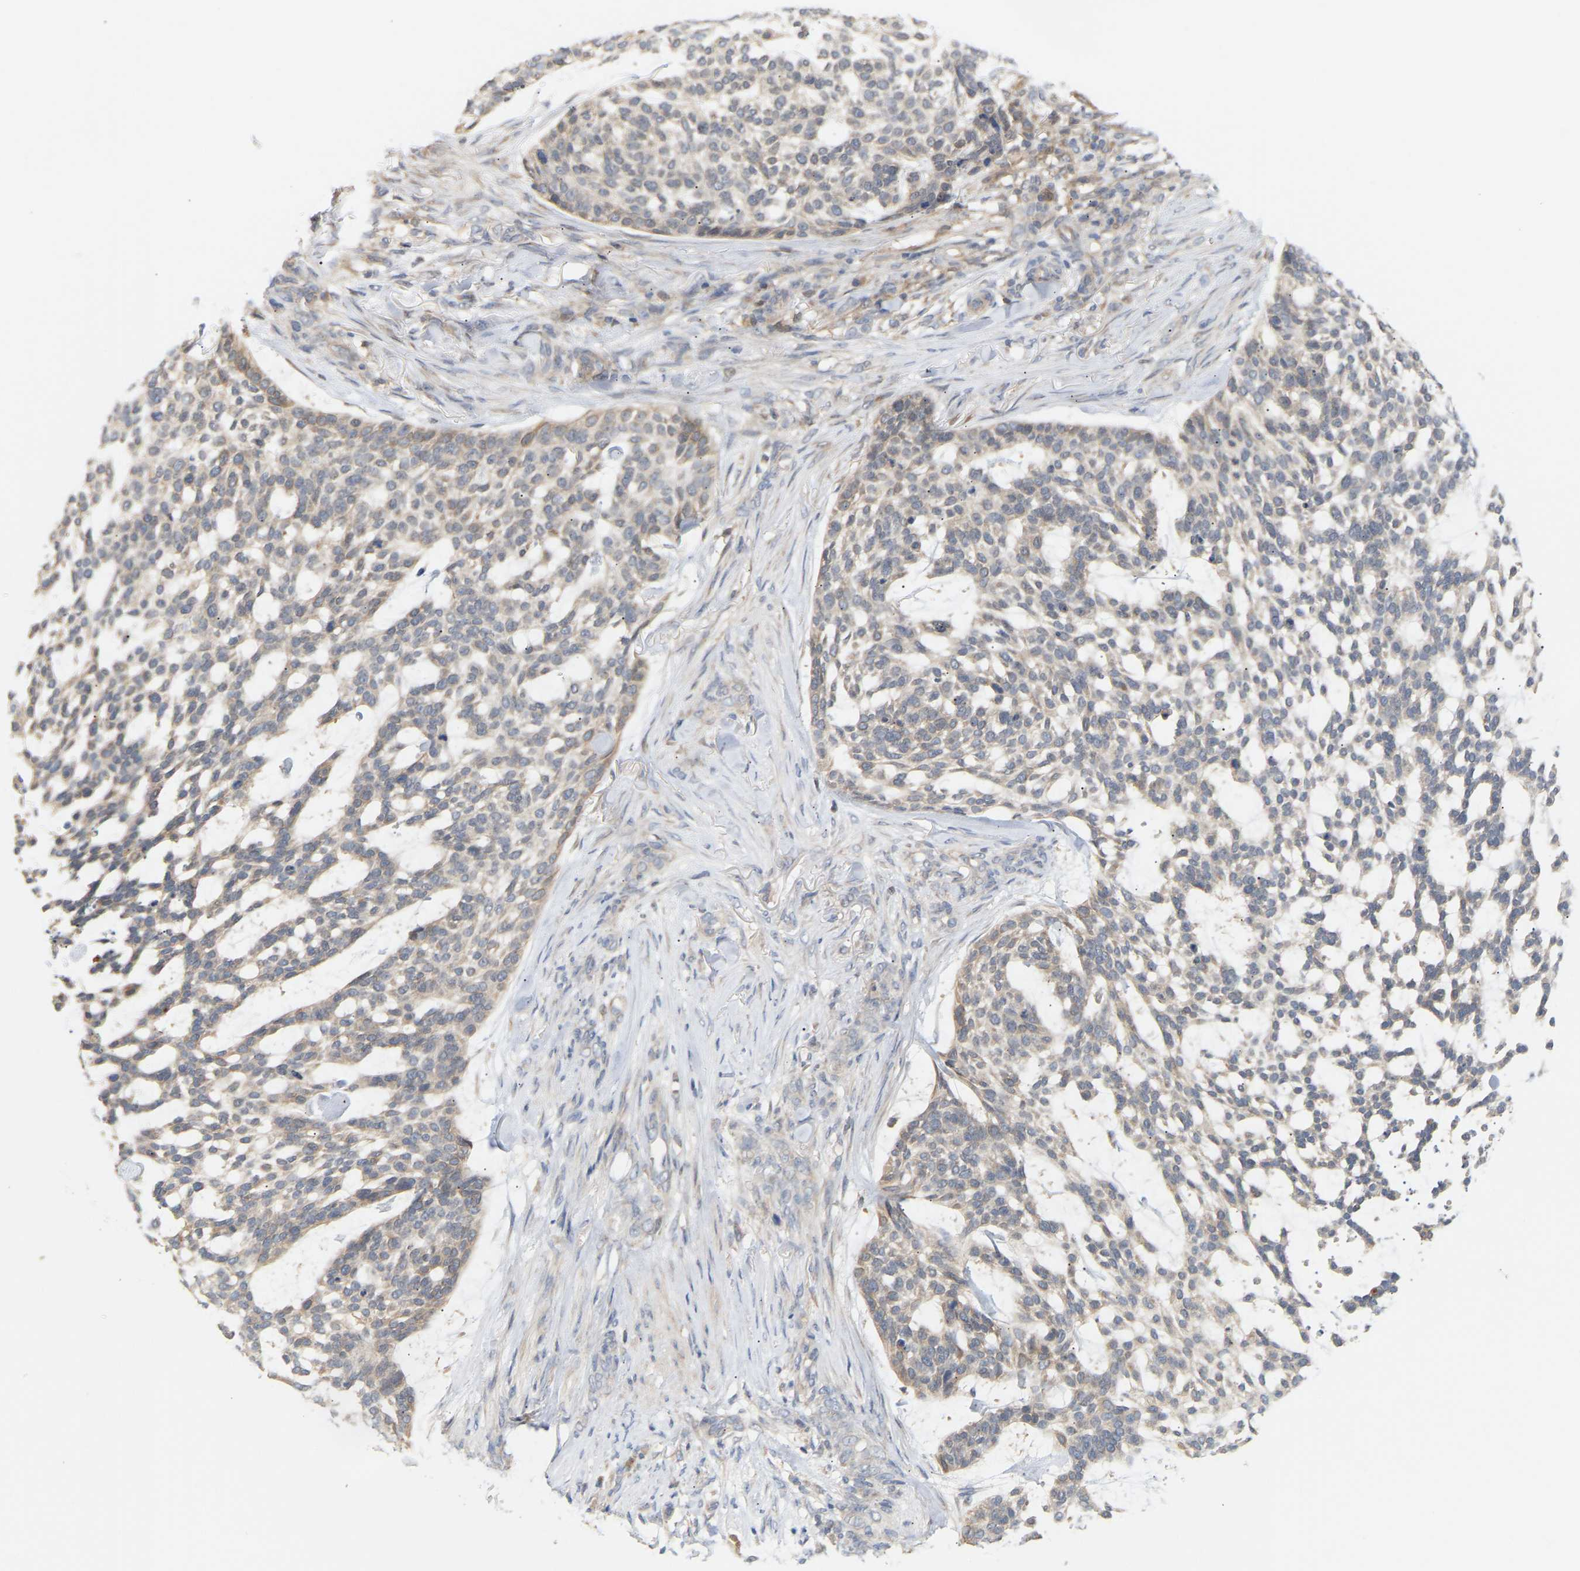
{"staining": {"intensity": "weak", "quantity": "<25%", "location": "cytoplasmic/membranous"}, "tissue": "skin cancer", "cell_type": "Tumor cells", "image_type": "cancer", "snomed": [{"axis": "morphology", "description": "Basal cell carcinoma"}, {"axis": "topography", "description": "Skin"}], "caption": "This is an immunohistochemistry micrograph of skin cancer. There is no positivity in tumor cells.", "gene": "TPMT", "patient": {"sex": "female", "age": 64}}